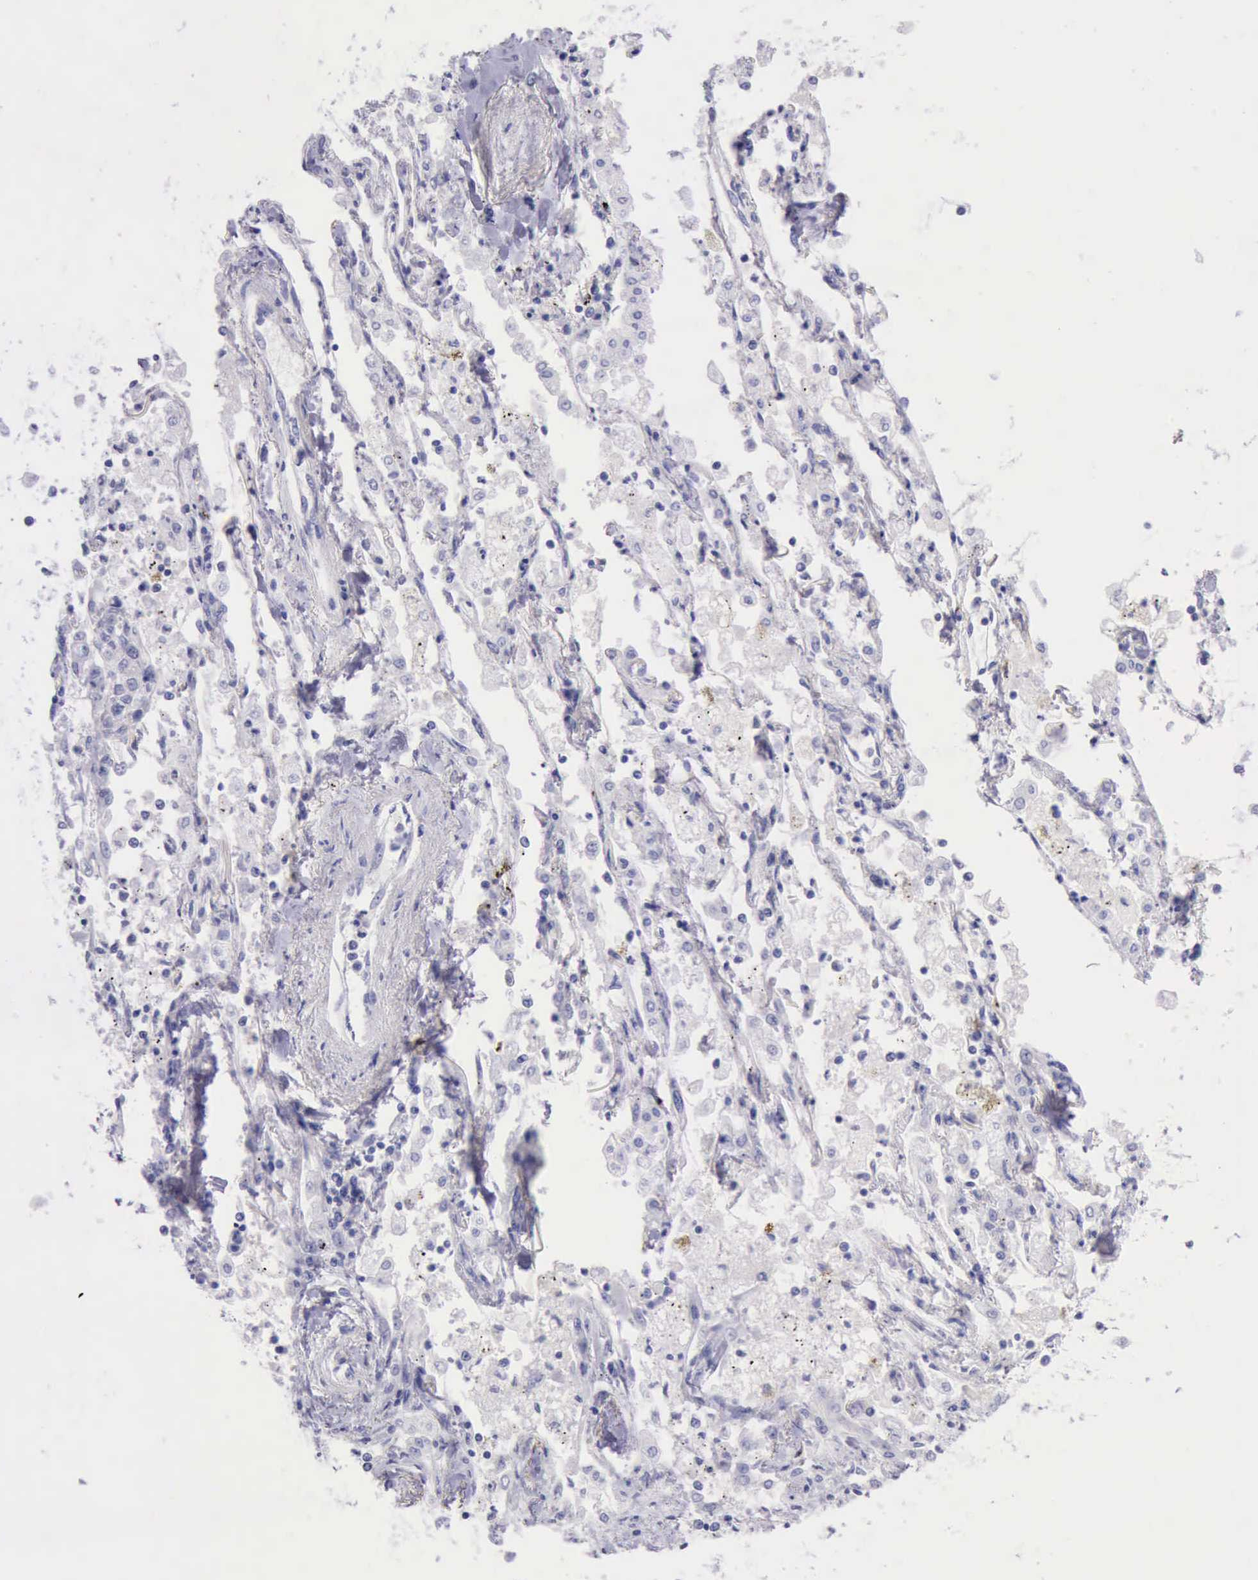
{"staining": {"intensity": "negative", "quantity": "none", "location": "none"}, "tissue": "lung cancer", "cell_type": "Tumor cells", "image_type": "cancer", "snomed": [{"axis": "morphology", "description": "Squamous cell carcinoma, NOS"}, {"axis": "topography", "description": "Lung"}], "caption": "This is an immunohistochemistry (IHC) photomicrograph of human squamous cell carcinoma (lung). There is no expression in tumor cells.", "gene": "LRFN5", "patient": {"sex": "male", "age": 75}}